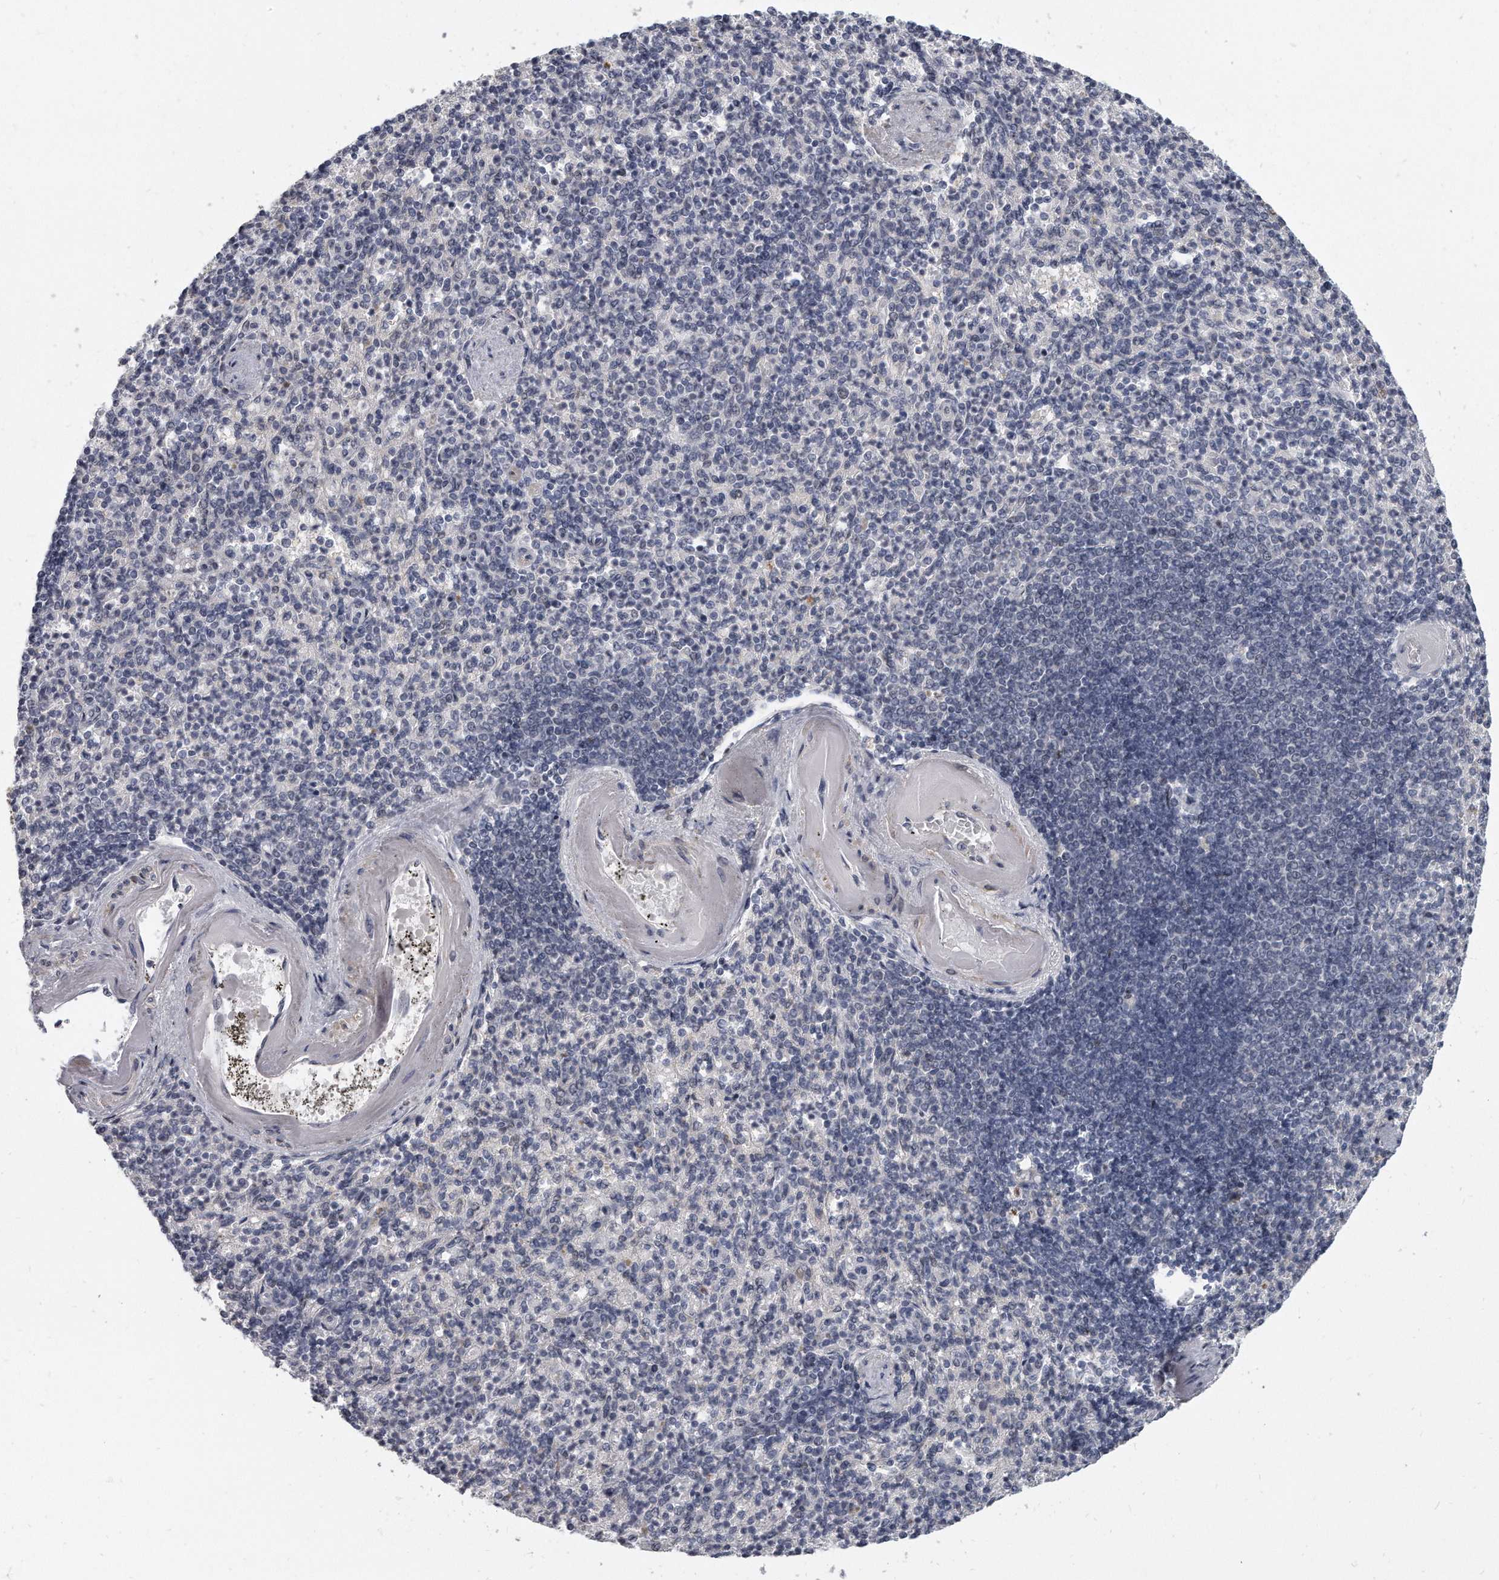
{"staining": {"intensity": "negative", "quantity": "none", "location": "none"}, "tissue": "spleen", "cell_type": "Cells in red pulp", "image_type": "normal", "snomed": [{"axis": "morphology", "description": "Normal tissue, NOS"}, {"axis": "topography", "description": "Spleen"}], "caption": "This is an immunohistochemistry image of normal spleen. There is no staining in cells in red pulp.", "gene": "TFCP2L1", "patient": {"sex": "female", "age": 74}}